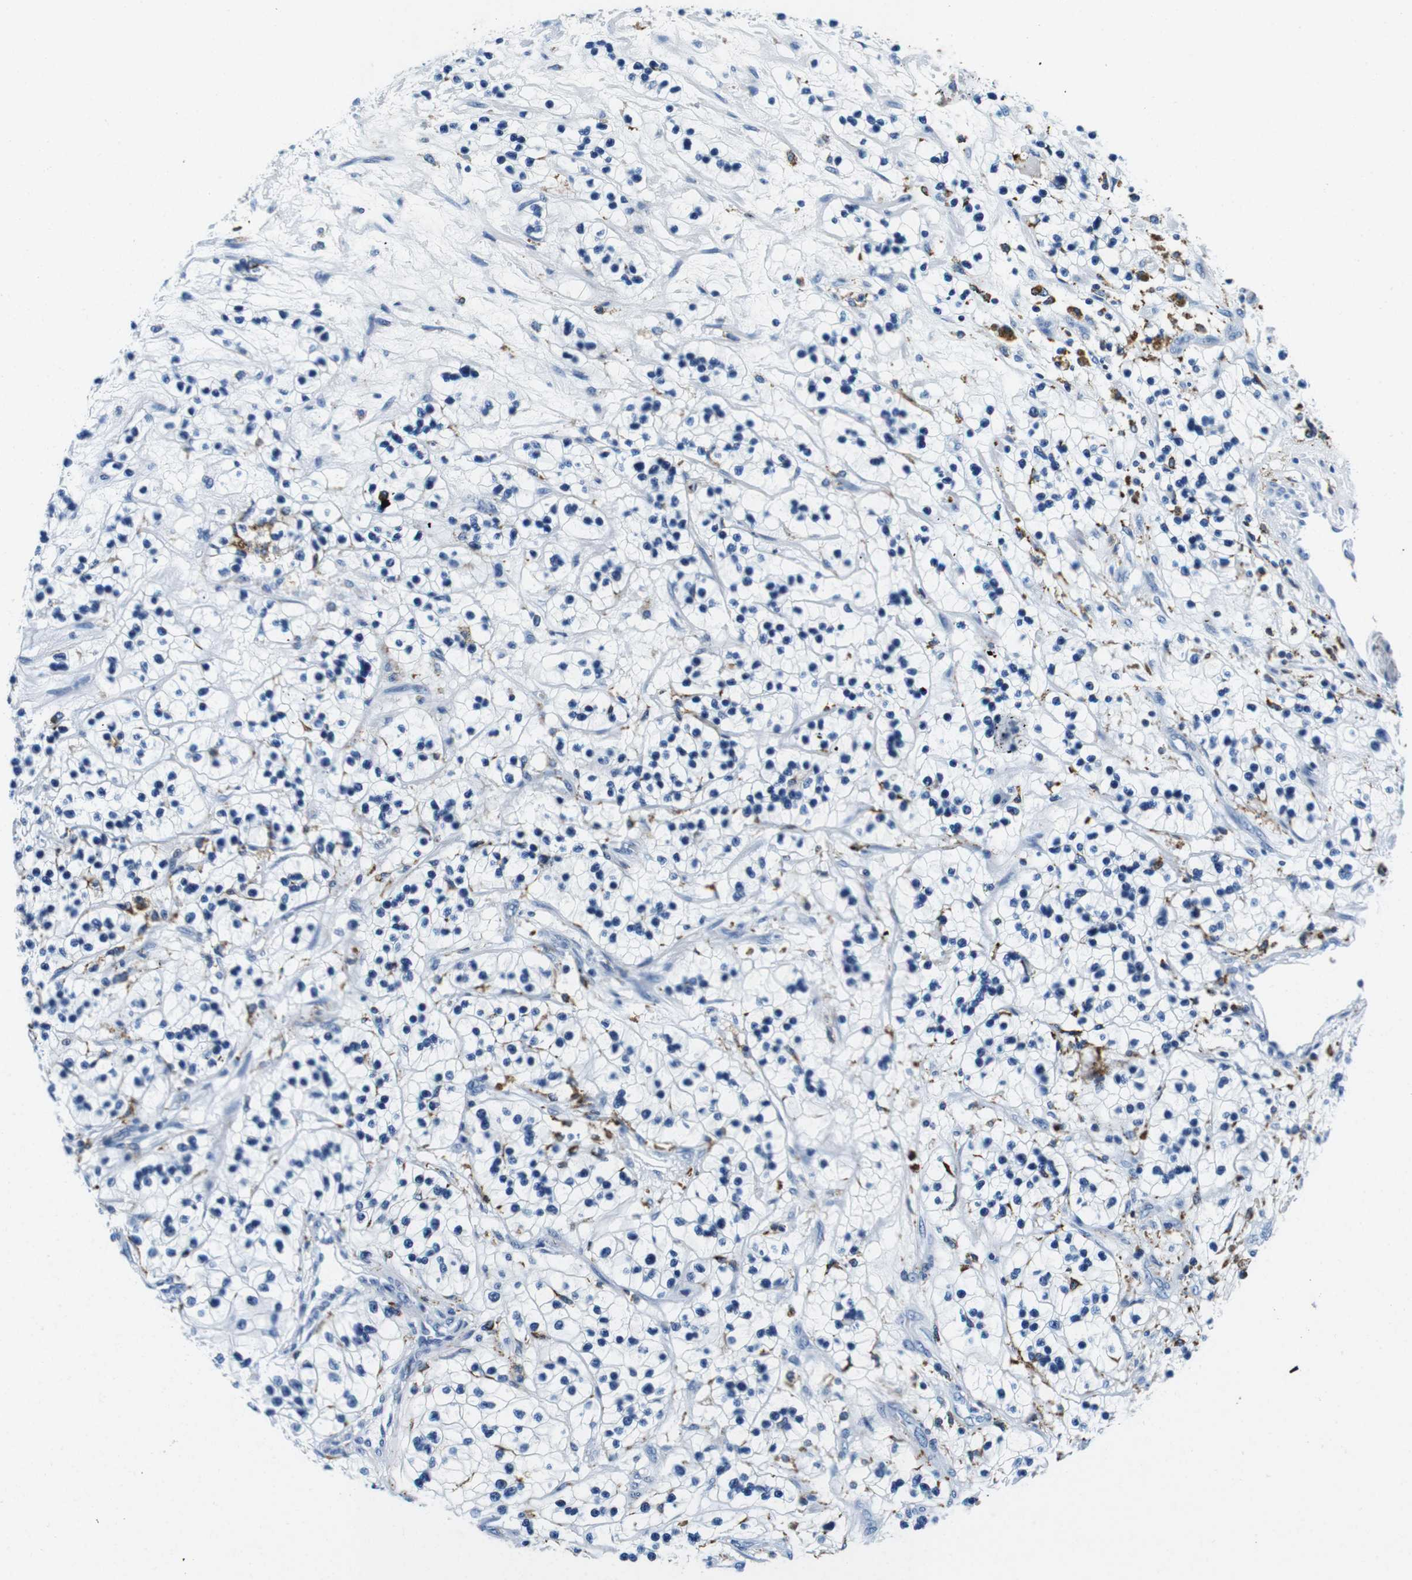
{"staining": {"intensity": "negative", "quantity": "none", "location": "none"}, "tissue": "renal cancer", "cell_type": "Tumor cells", "image_type": "cancer", "snomed": [{"axis": "morphology", "description": "Adenocarcinoma, NOS"}, {"axis": "topography", "description": "Kidney"}], "caption": "Immunohistochemistry (IHC) photomicrograph of neoplastic tissue: adenocarcinoma (renal) stained with DAB (3,3'-diaminobenzidine) reveals no significant protein expression in tumor cells.", "gene": "HLA-DRB1", "patient": {"sex": "female", "age": 57}}